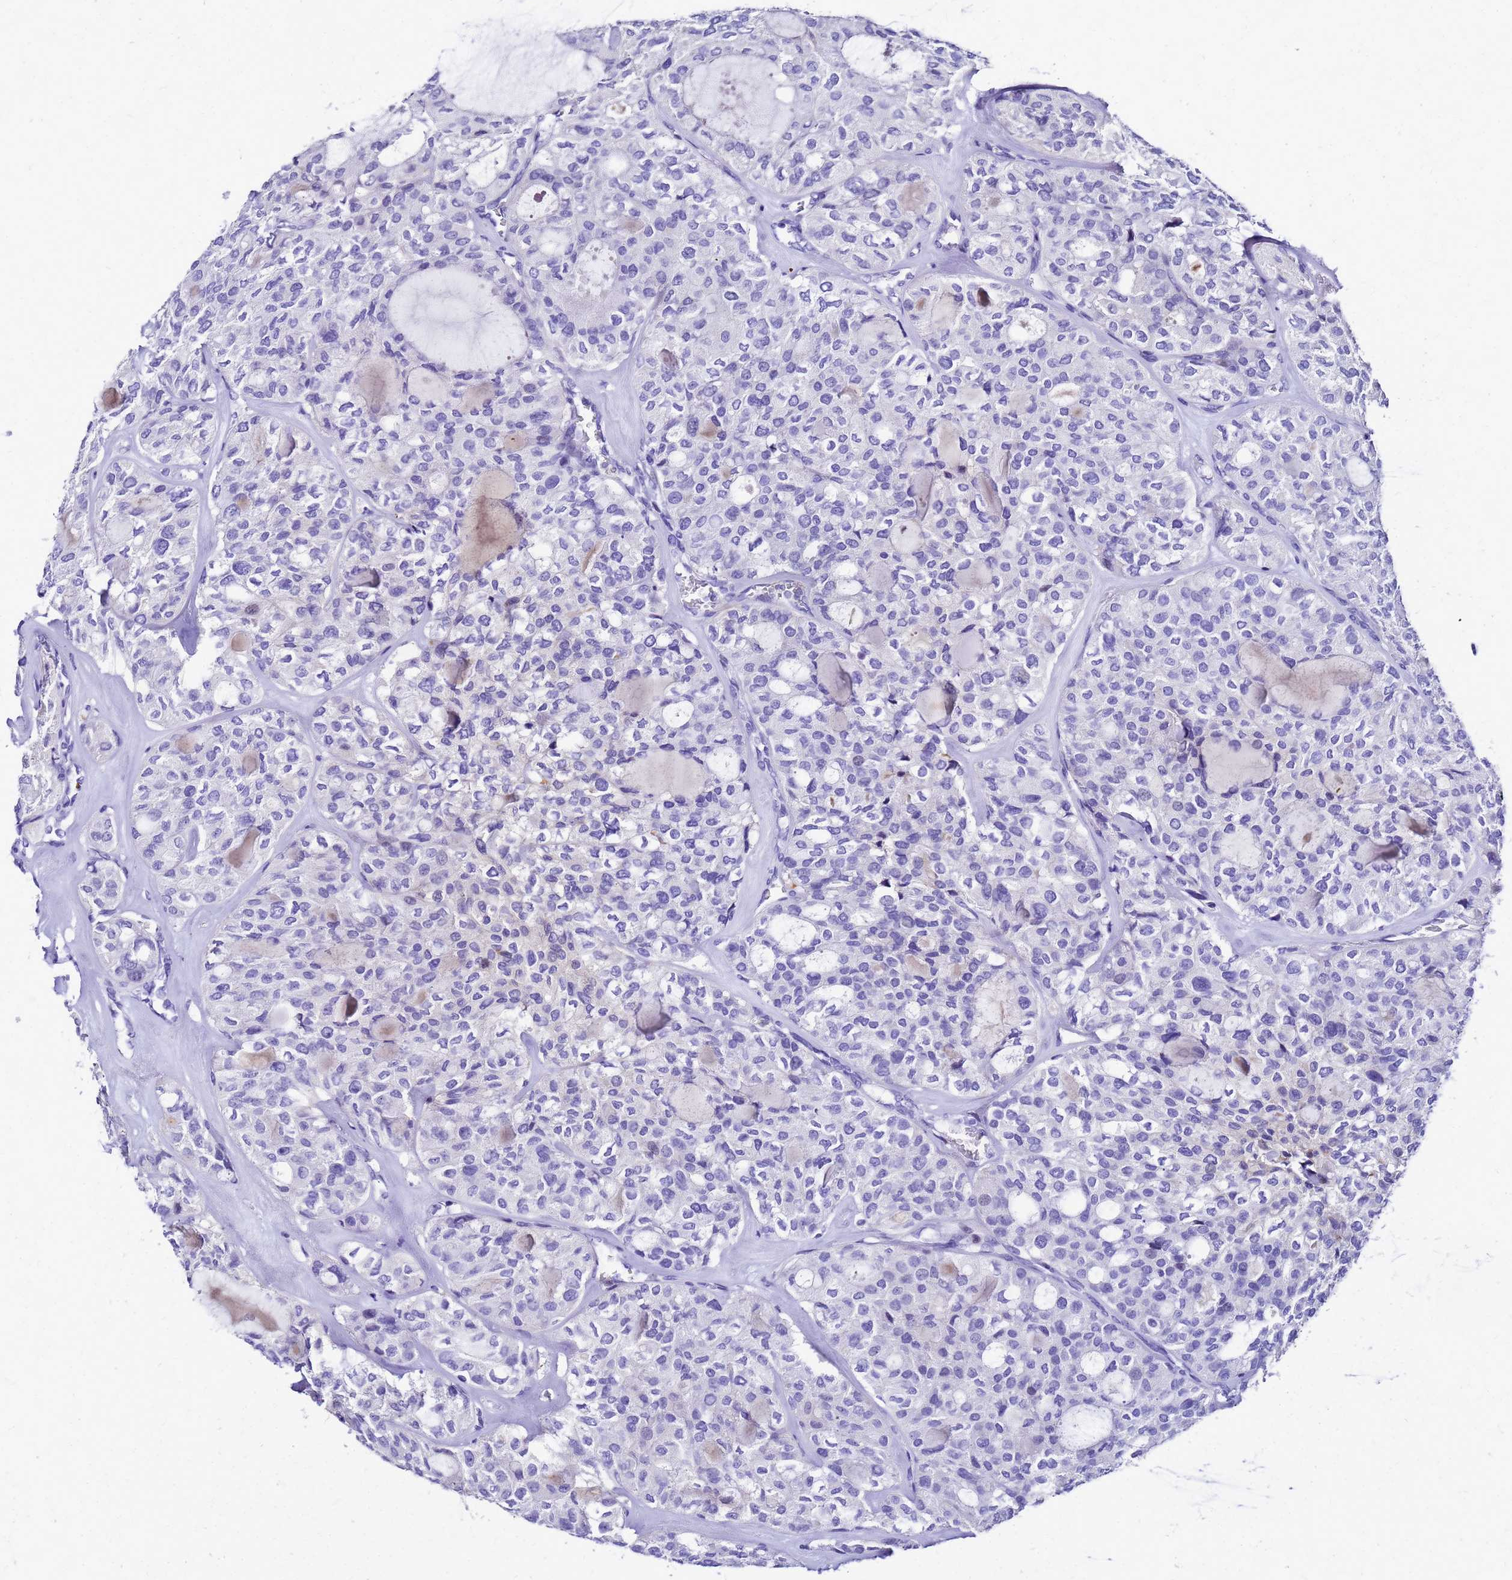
{"staining": {"intensity": "negative", "quantity": "none", "location": "none"}, "tissue": "thyroid cancer", "cell_type": "Tumor cells", "image_type": "cancer", "snomed": [{"axis": "morphology", "description": "Follicular adenoma carcinoma, NOS"}, {"axis": "topography", "description": "Thyroid gland"}], "caption": "Immunohistochemistry image of human thyroid follicular adenoma carcinoma stained for a protein (brown), which displays no expression in tumor cells.", "gene": "SMIM21", "patient": {"sex": "male", "age": 75}}